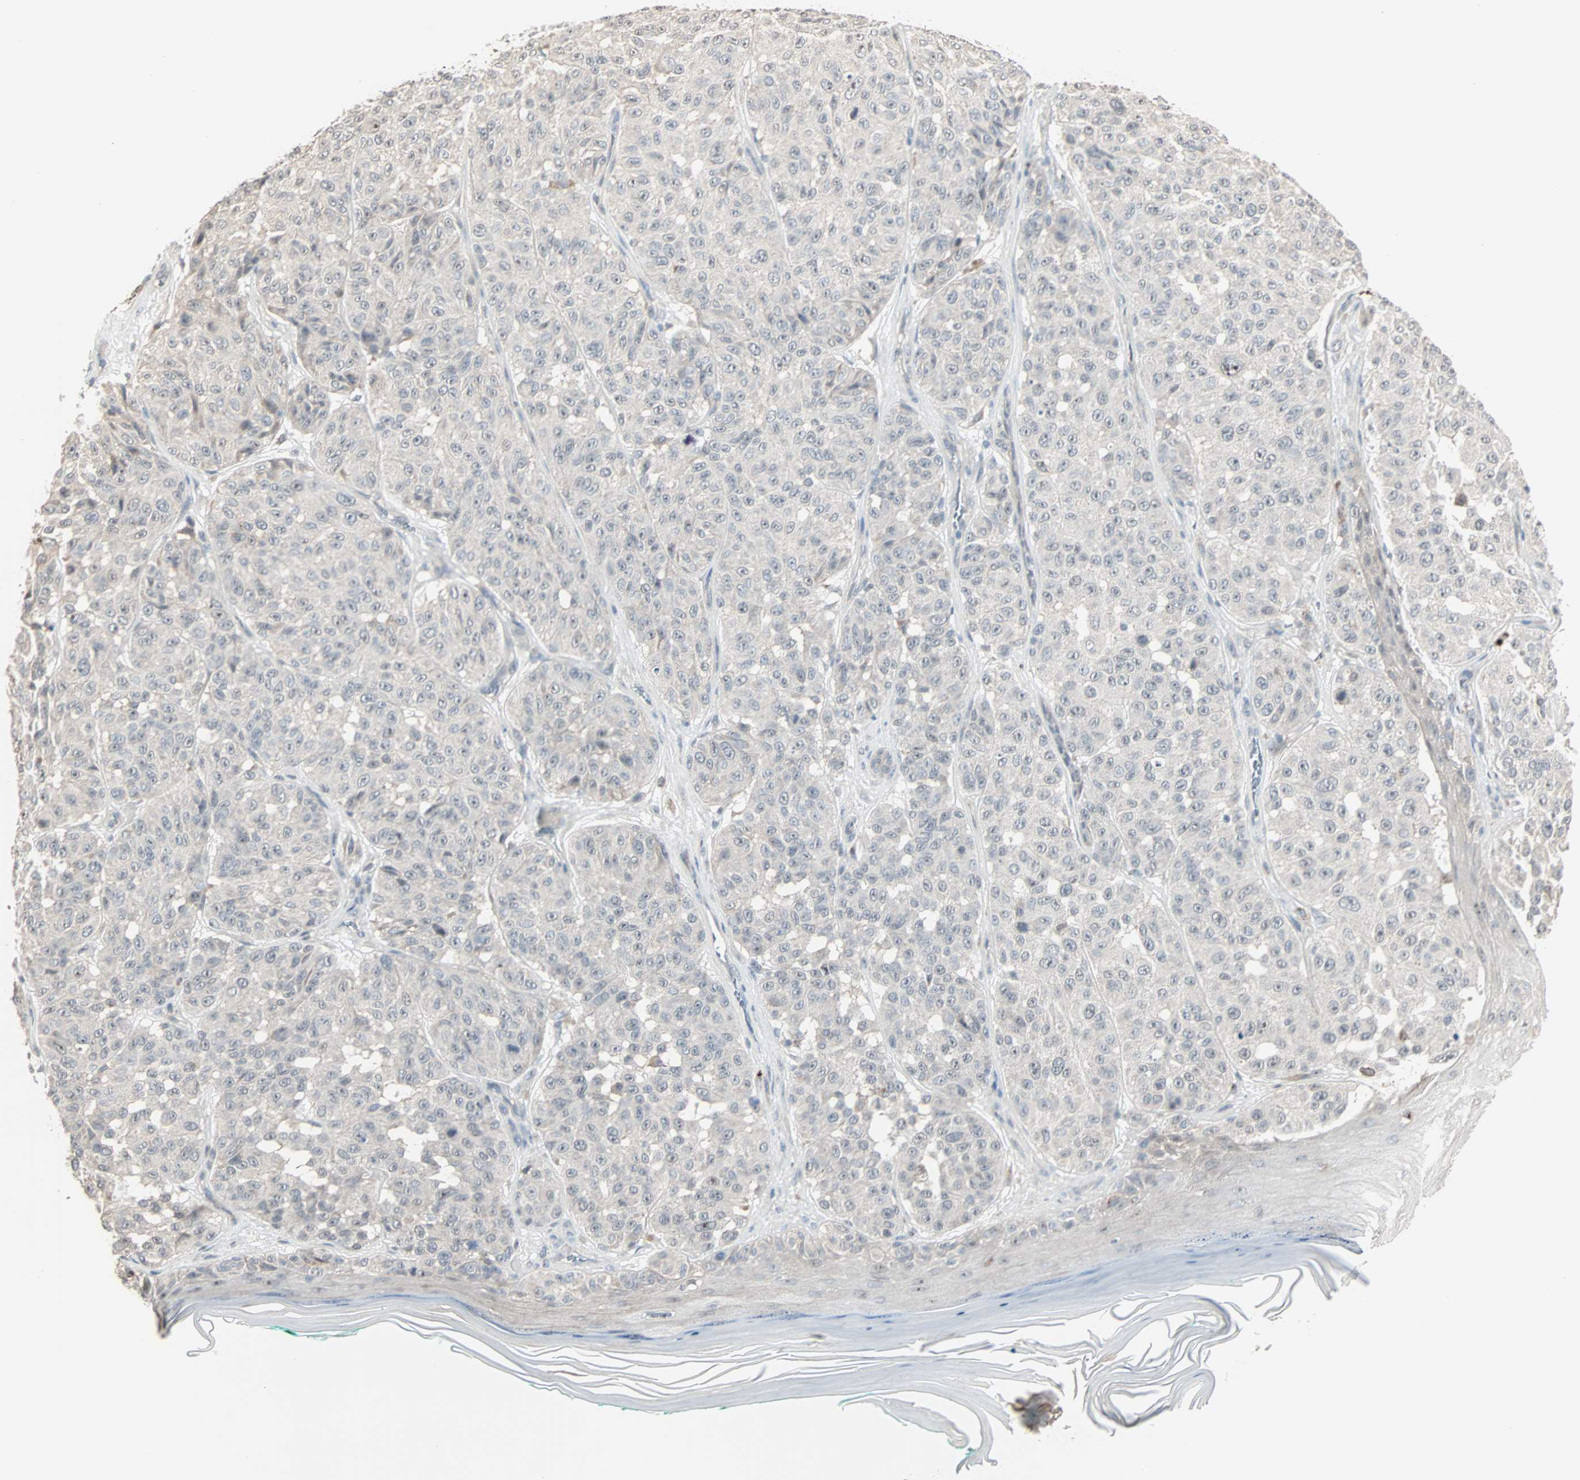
{"staining": {"intensity": "weak", "quantity": "25%-75%", "location": "cytoplasmic/membranous,nuclear"}, "tissue": "melanoma", "cell_type": "Tumor cells", "image_type": "cancer", "snomed": [{"axis": "morphology", "description": "Malignant melanoma, NOS"}, {"axis": "topography", "description": "Skin"}], "caption": "The histopathology image reveals a brown stain indicating the presence of a protein in the cytoplasmic/membranous and nuclear of tumor cells in melanoma. (DAB IHC, brown staining for protein, blue staining for nuclei).", "gene": "KDM4A", "patient": {"sex": "female", "age": 46}}